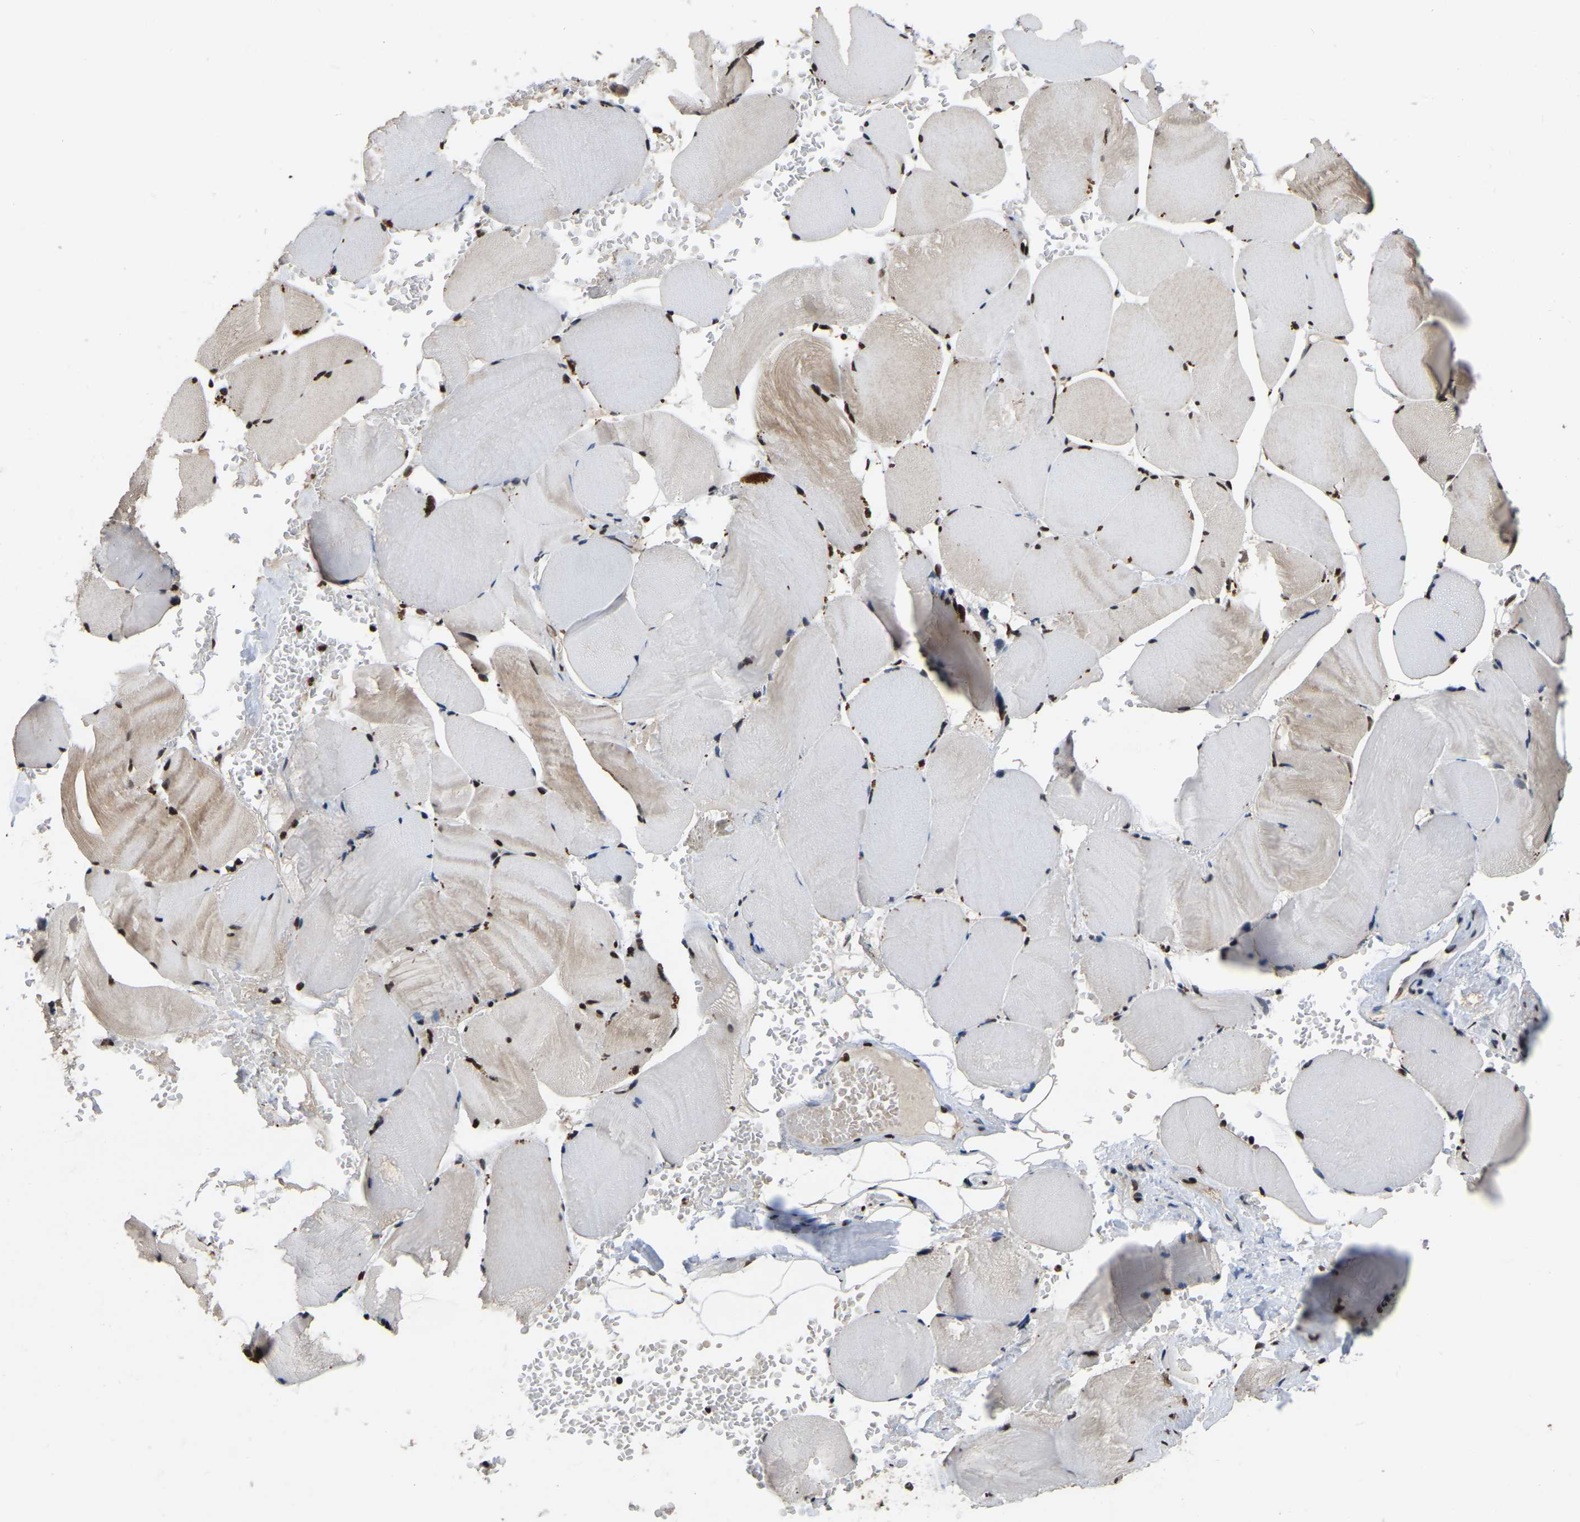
{"staining": {"intensity": "moderate", "quantity": ">75%", "location": "nuclear"}, "tissue": "skeletal muscle", "cell_type": "Myocytes", "image_type": "normal", "snomed": [{"axis": "morphology", "description": "Normal tissue, NOS"}, {"axis": "topography", "description": "Skin"}, {"axis": "topography", "description": "Skeletal muscle"}], "caption": "Immunohistochemistry of unremarkable human skeletal muscle exhibits medium levels of moderate nuclear positivity in approximately >75% of myocytes. (DAB = brown stain, brightfield microscopy at high magnification).", "gene": "TBL1XR1", "patient": {"sex": "male", "age": 83}}